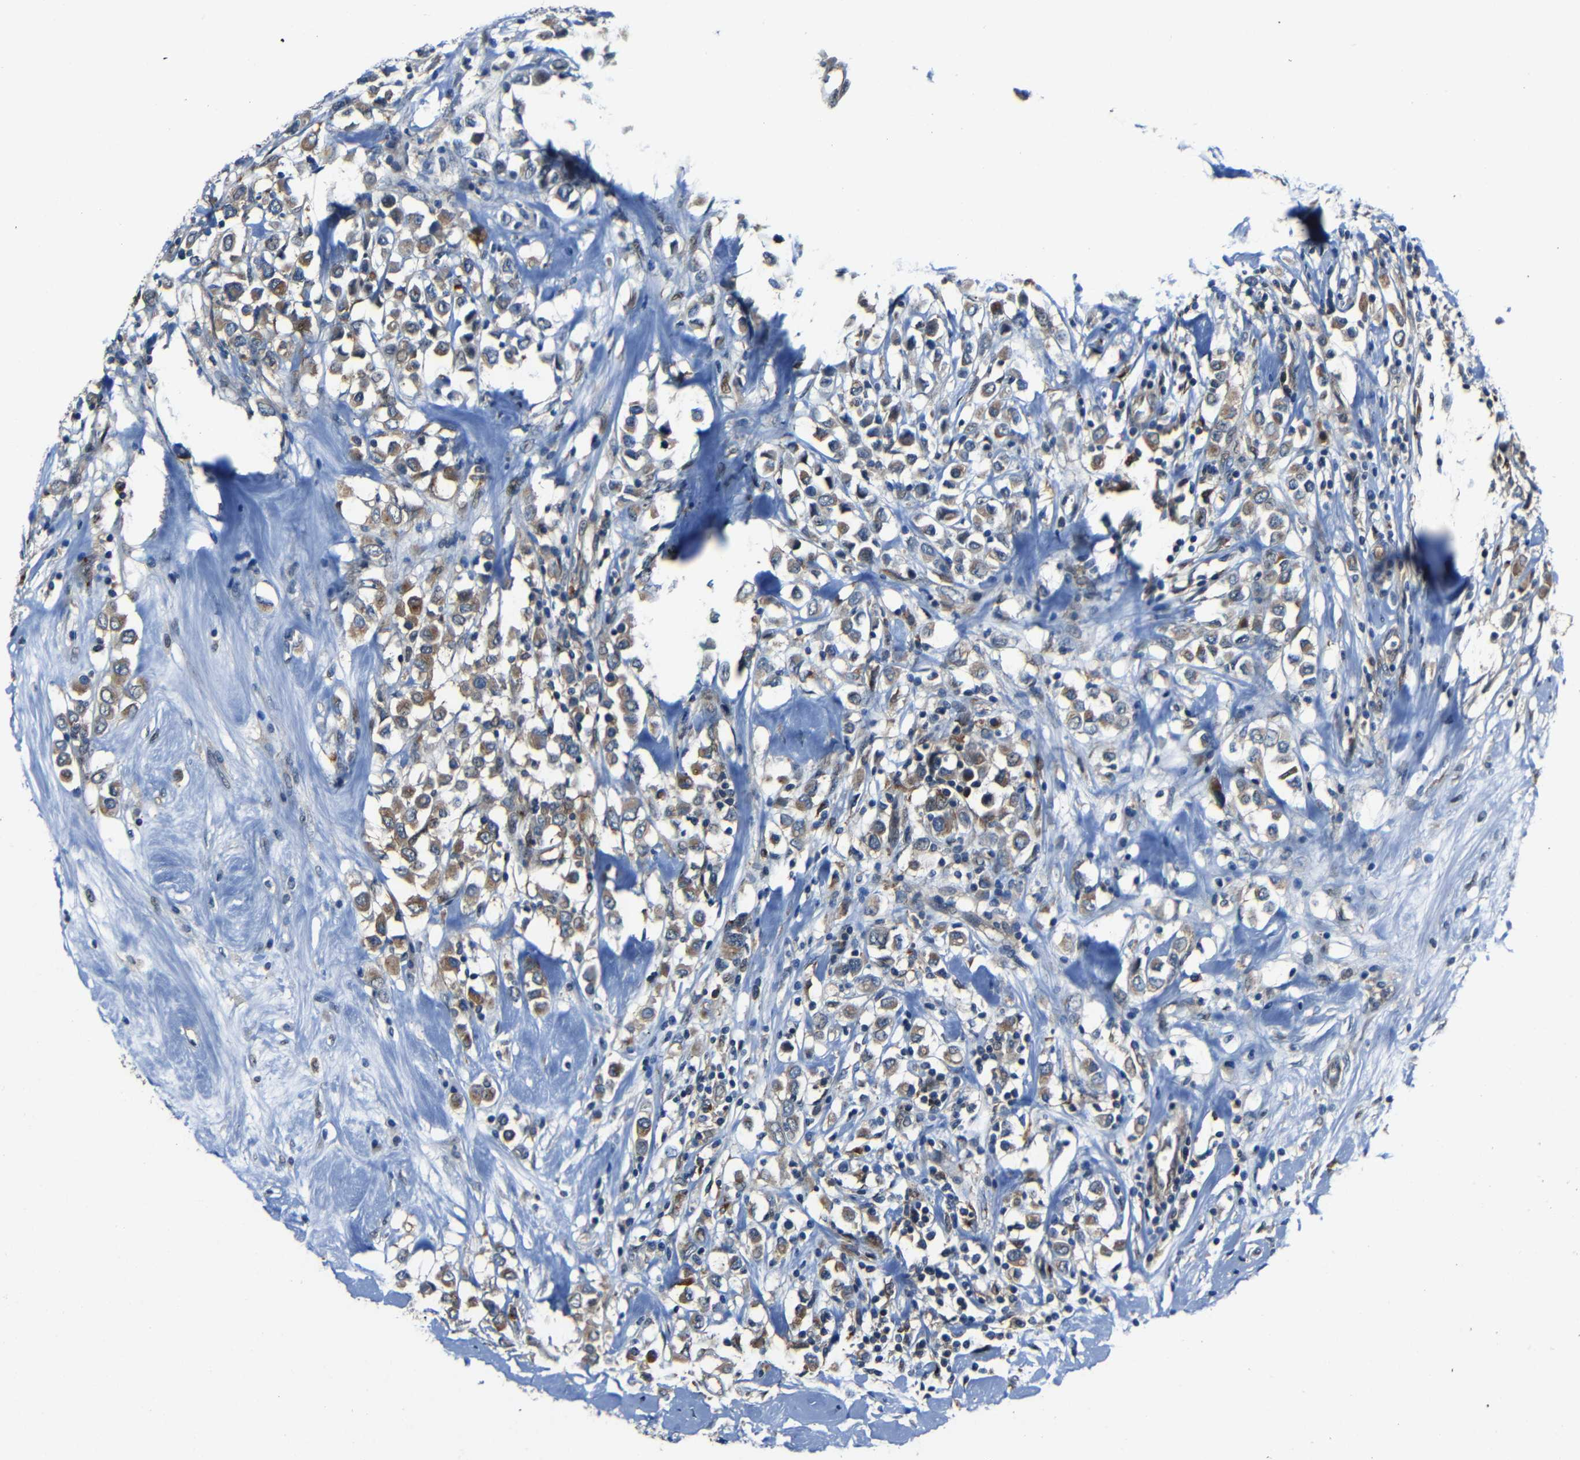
{"staining": {"intensity": "moderate", "quantity": ">75%", "location": "cytoplasmic/membranous"}, "tissue": "breast cancer", "cell_type": "Tumor cells", "image_type": "cancer", "snomed": [{"axis": "morphology", "description": "Duct carcinoma"}, {"axis": "topography", "description": "Breast"}], "caption": "A photomicrograph of breast invasive ductal carcinoma stained for a protein demonstrates moderate cytoplasmic/membranous brown staining in tumor cells.", "gene": "DNAJC5", "patient": {"sex": "female", "age": 61}}